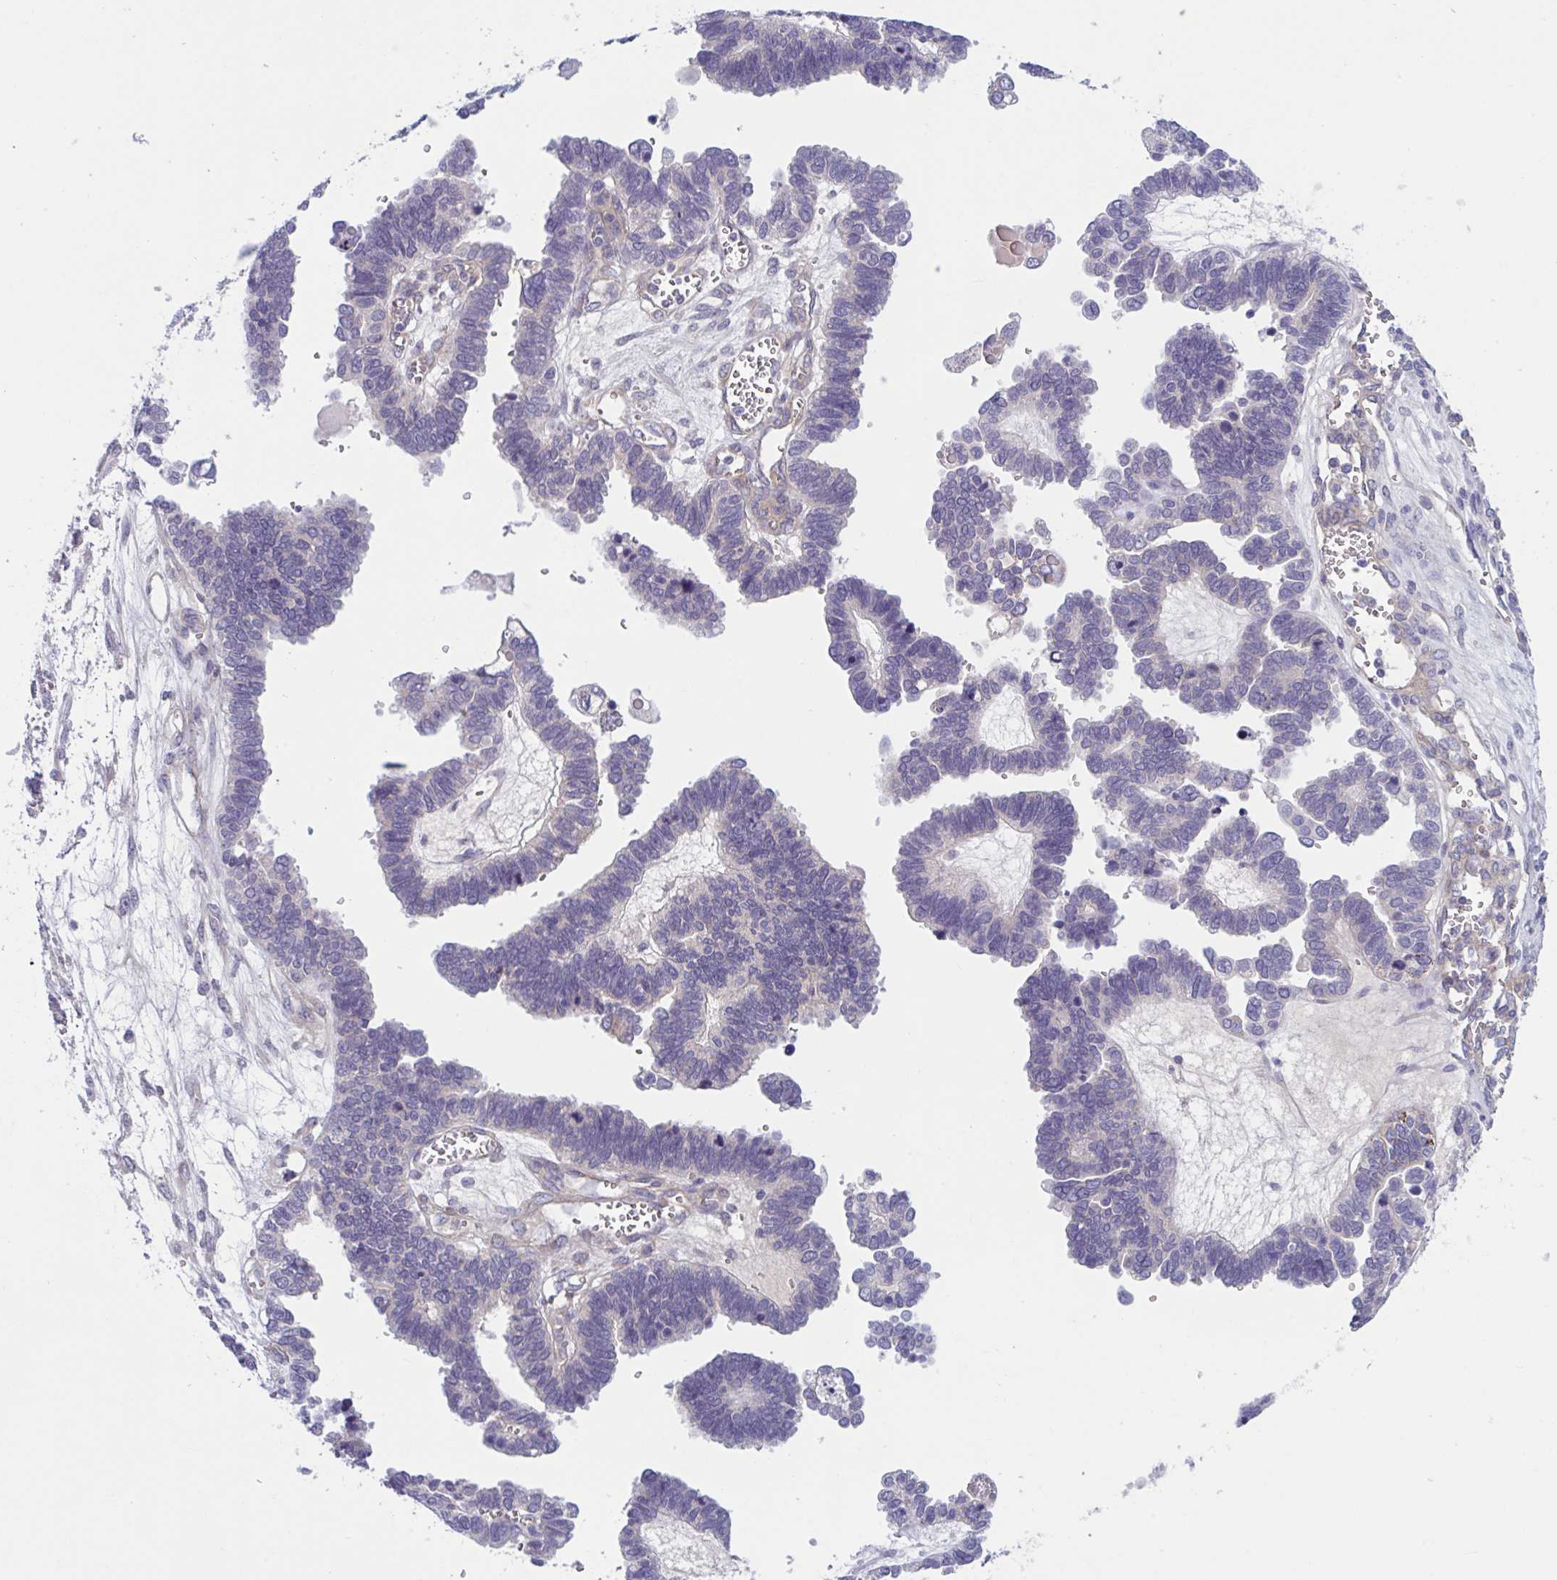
{"staining": {"intensity": "negative", "quantity": "none", "location": "none"}, "tissue": "ovarian cancer", "cell_type": "Tumor cells", "image_type": "cancer", "snomed": [{"axis": "morphology", "description": "Cystadenocarcinoma, serous, NOS"}, {"axis": "topography", "description": "Ovary"}], "caption": "Ovarian serous cystadenocarcinoma was stained to show a protein in brown. There is no significant positivity in tumor cells.", "gene": "TTC7B", "patient": {"sex": "female", "age": 51}}